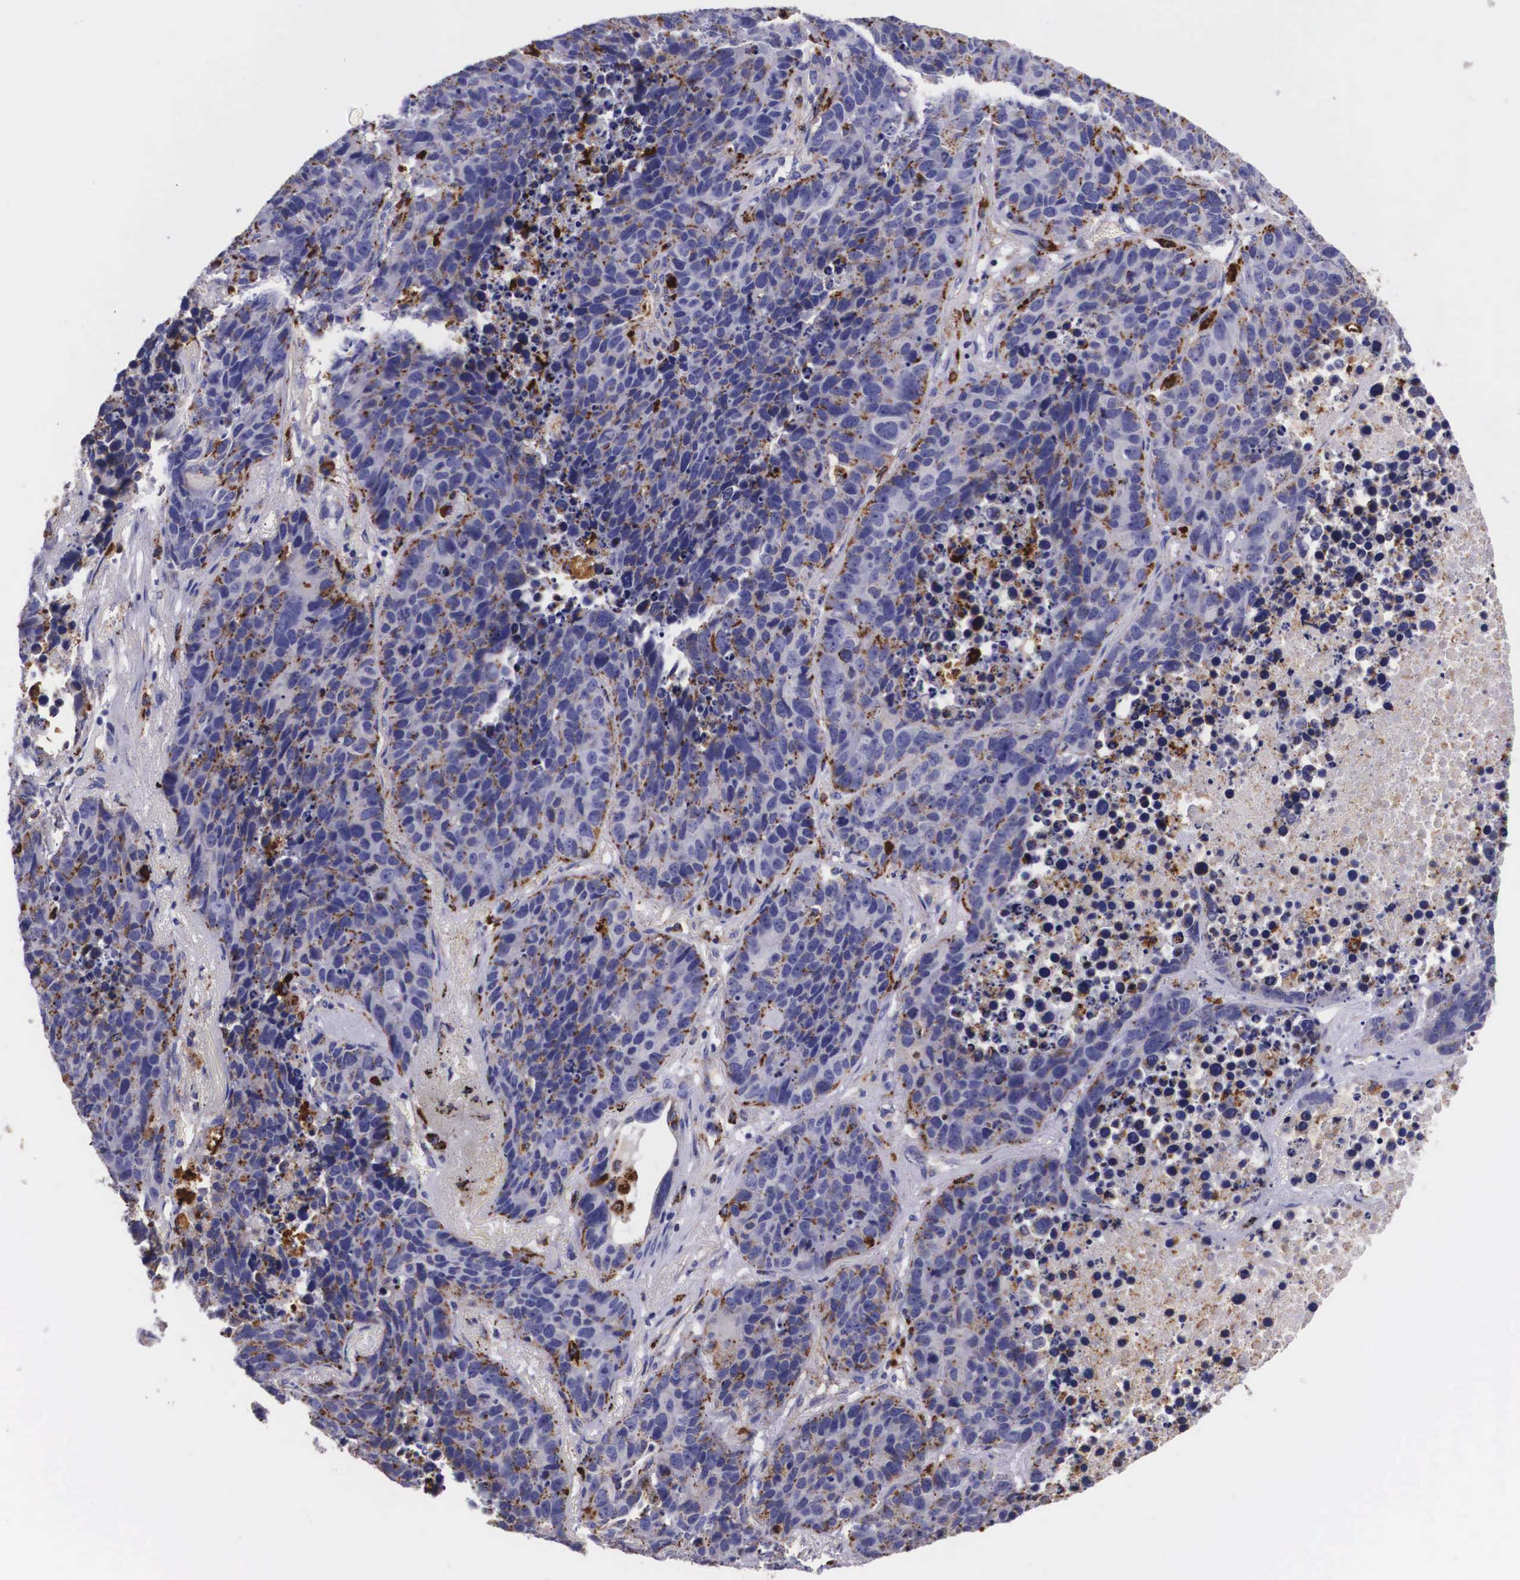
{"staining": {"intensity": "weak", "quantity": "<25%", "location": "cytoplasmic/membranous"}, "tissue": "lung cancer", "cell_type": "Tumor cells", "image_type": "cancer", "snomed": [{"axis": "morphology", "description": "Carcinoid, malignant, NOS"}, {"axis": "topography", "description": "Lung"}], "caption": "A high-resolution photomicrograph shows immunohistochemistry staining of malignant carcinoid (lung), which exhibits no significant expression in tumor cells.", "gene": "NAGA", "patient": {"sex": "male", "age": 60}}